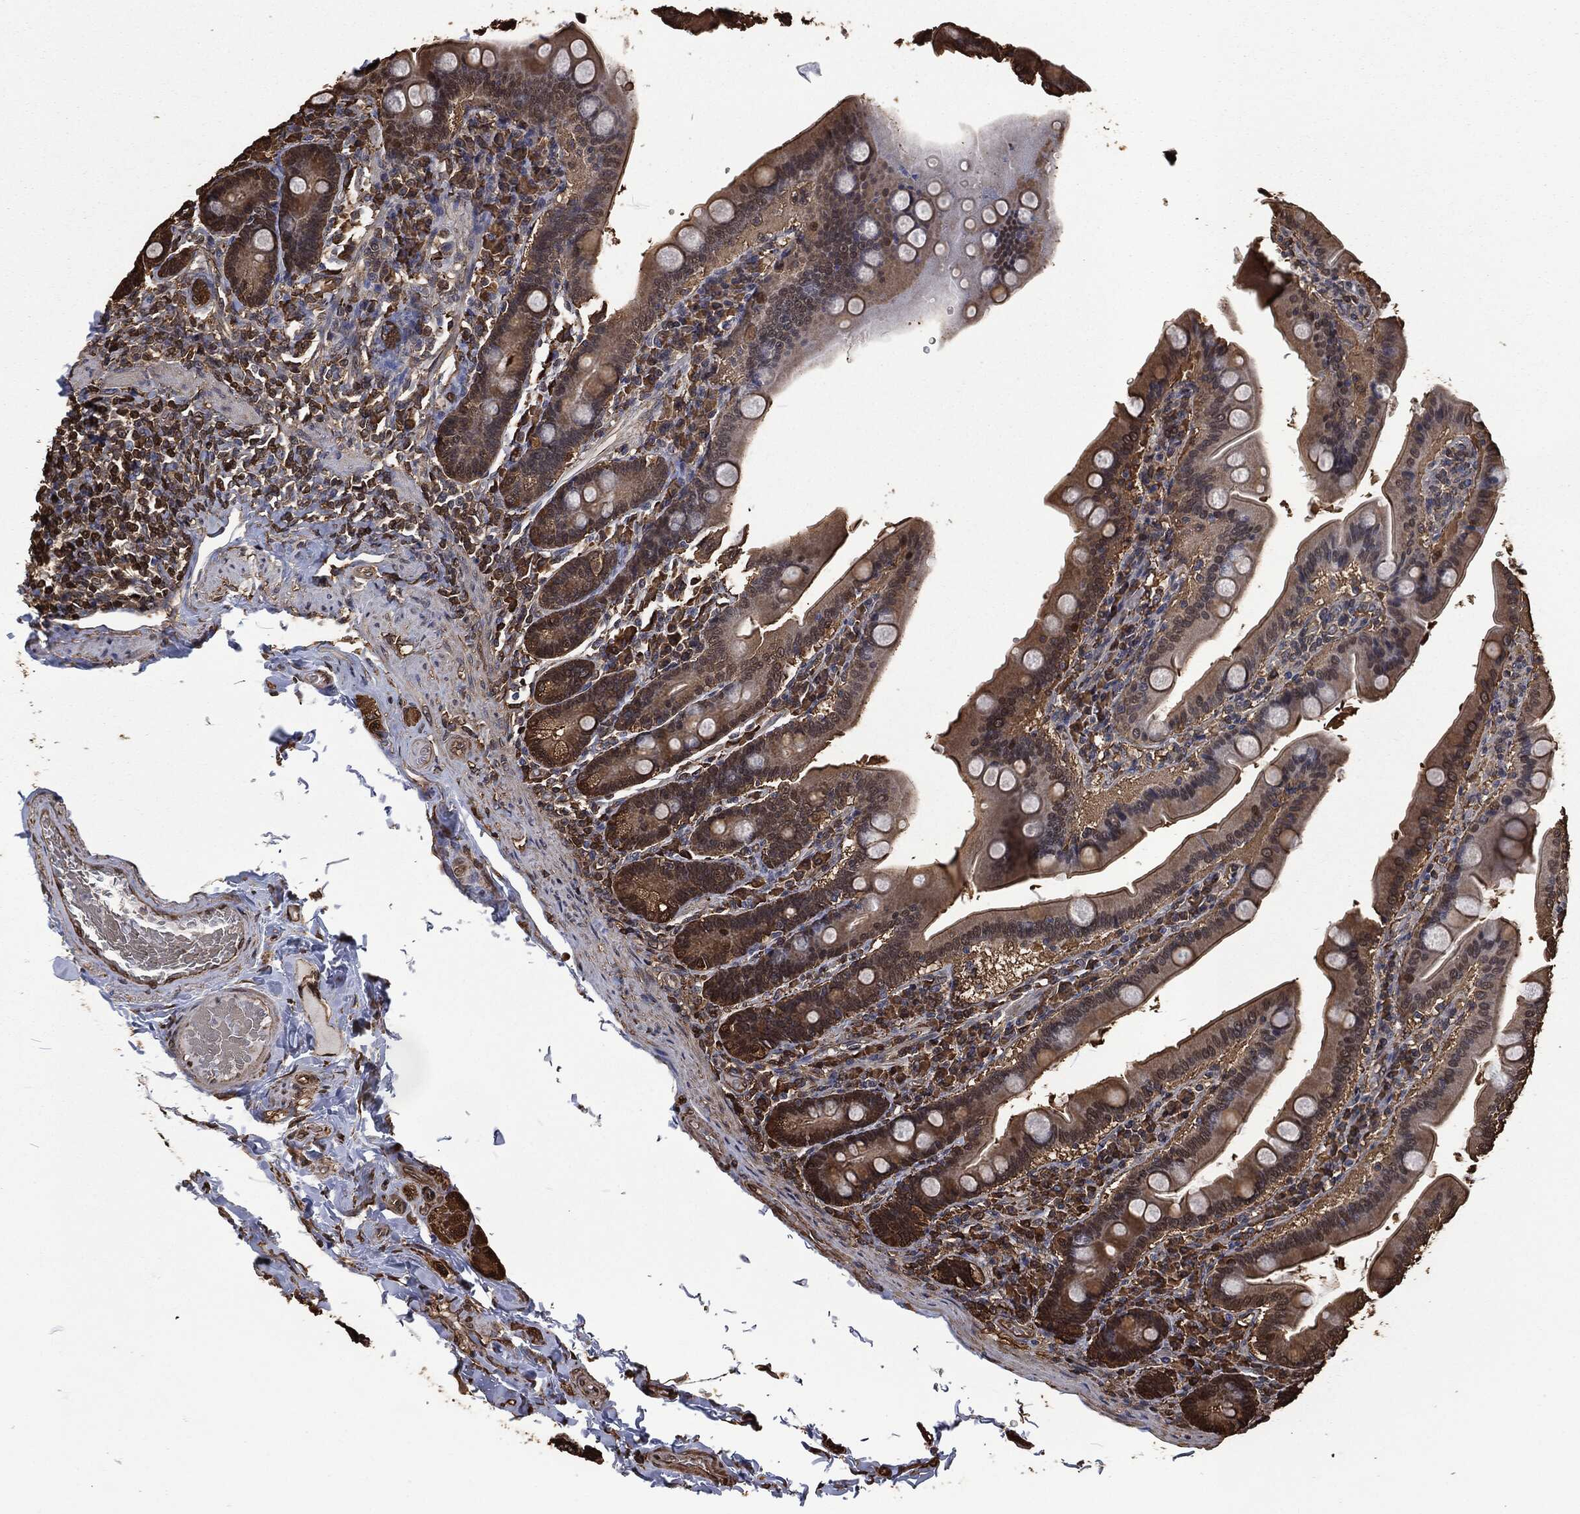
{"staining": {"intensity": "moderate", "quantity": "25%-75%", "location": "cytoplasmic/membranous"}, "tissue": "small intestine", "cell_type": "Glandular cells", "image_type": "normal", "snomed": [{"axis": "morphology", "description": "Normal tissue, NOS"}, {"axis": "topography", "description": "Small intestine"}], "caption": "Small intestine stained with DAB (3,3'-diaminobenzidine) IHC demonstrates medium levels of moderate cytoplasmic/membranous expression in approximately 25%-75% of glandular cells. Immunohistochemistry (ihc) stains the protein in brown and the nuclei are stained blue.", "gene": "PRDX4", "patient": {"sex": "male", "age": 66}}